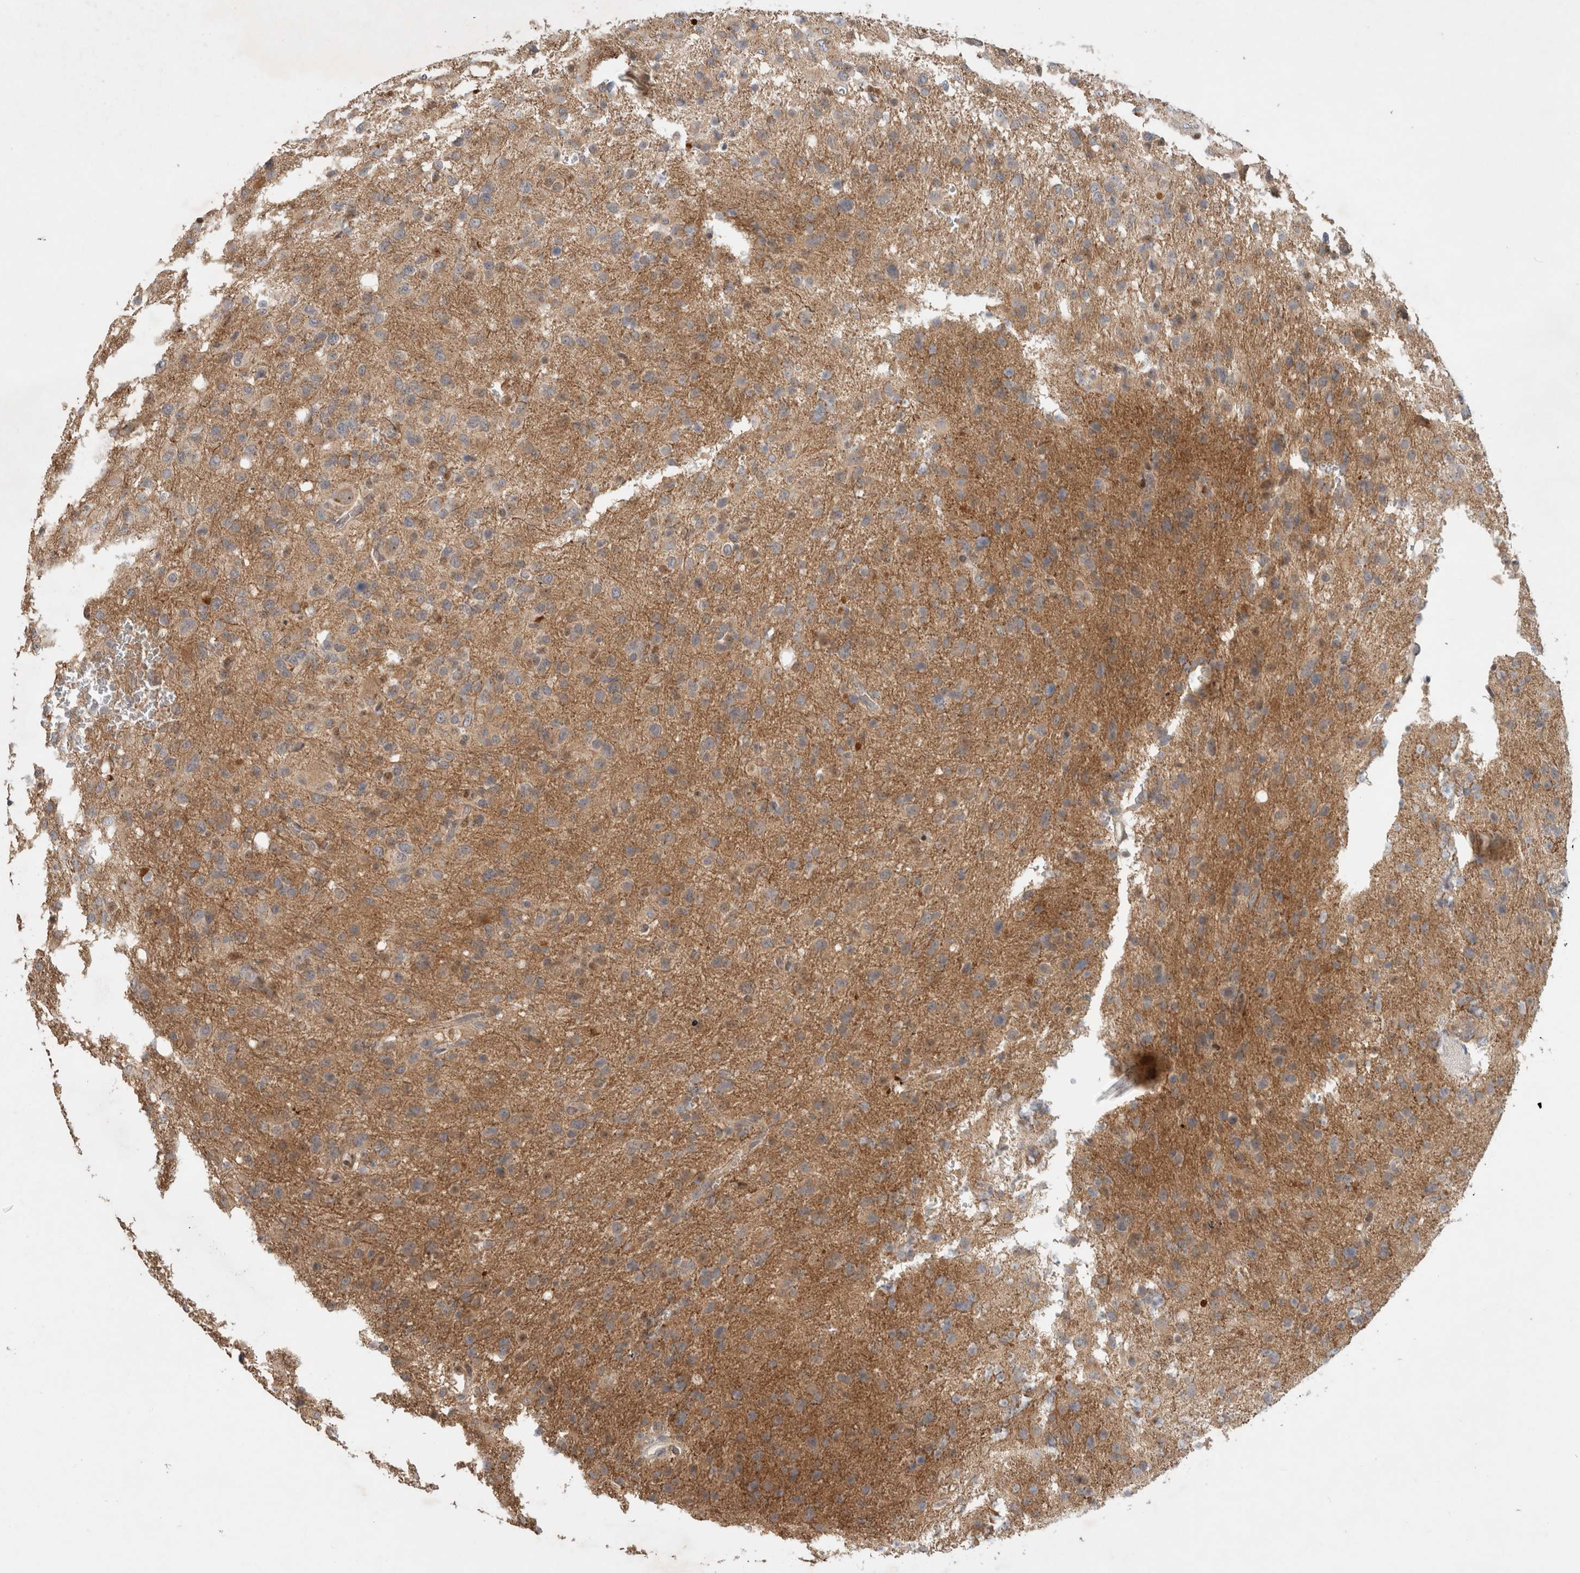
{"staining": {"intensity": "weak", "quantity": "25%-75%", "location": "cytoplasmic/membranous"}, "tissue": "glioma", "cell_type": "Tumor cells", "image_type": "cancer", "snomed": [{"axis": "morphology", "description": "Glioma, malignant, High grade"}, {"axis": "topography", "description": "Brain"}], "caption": "The immunohistochemical stain shows weak cytoplasmic/membranous staining in tumor cells of high-grade glioma (malignant) tissue. Using DAB (brown) and hematoxylin (blue) stains, captured at high magnification using brightfield microscopy.", "gene": "INSRR", "patient": {"sex": "female", "age": 57}}